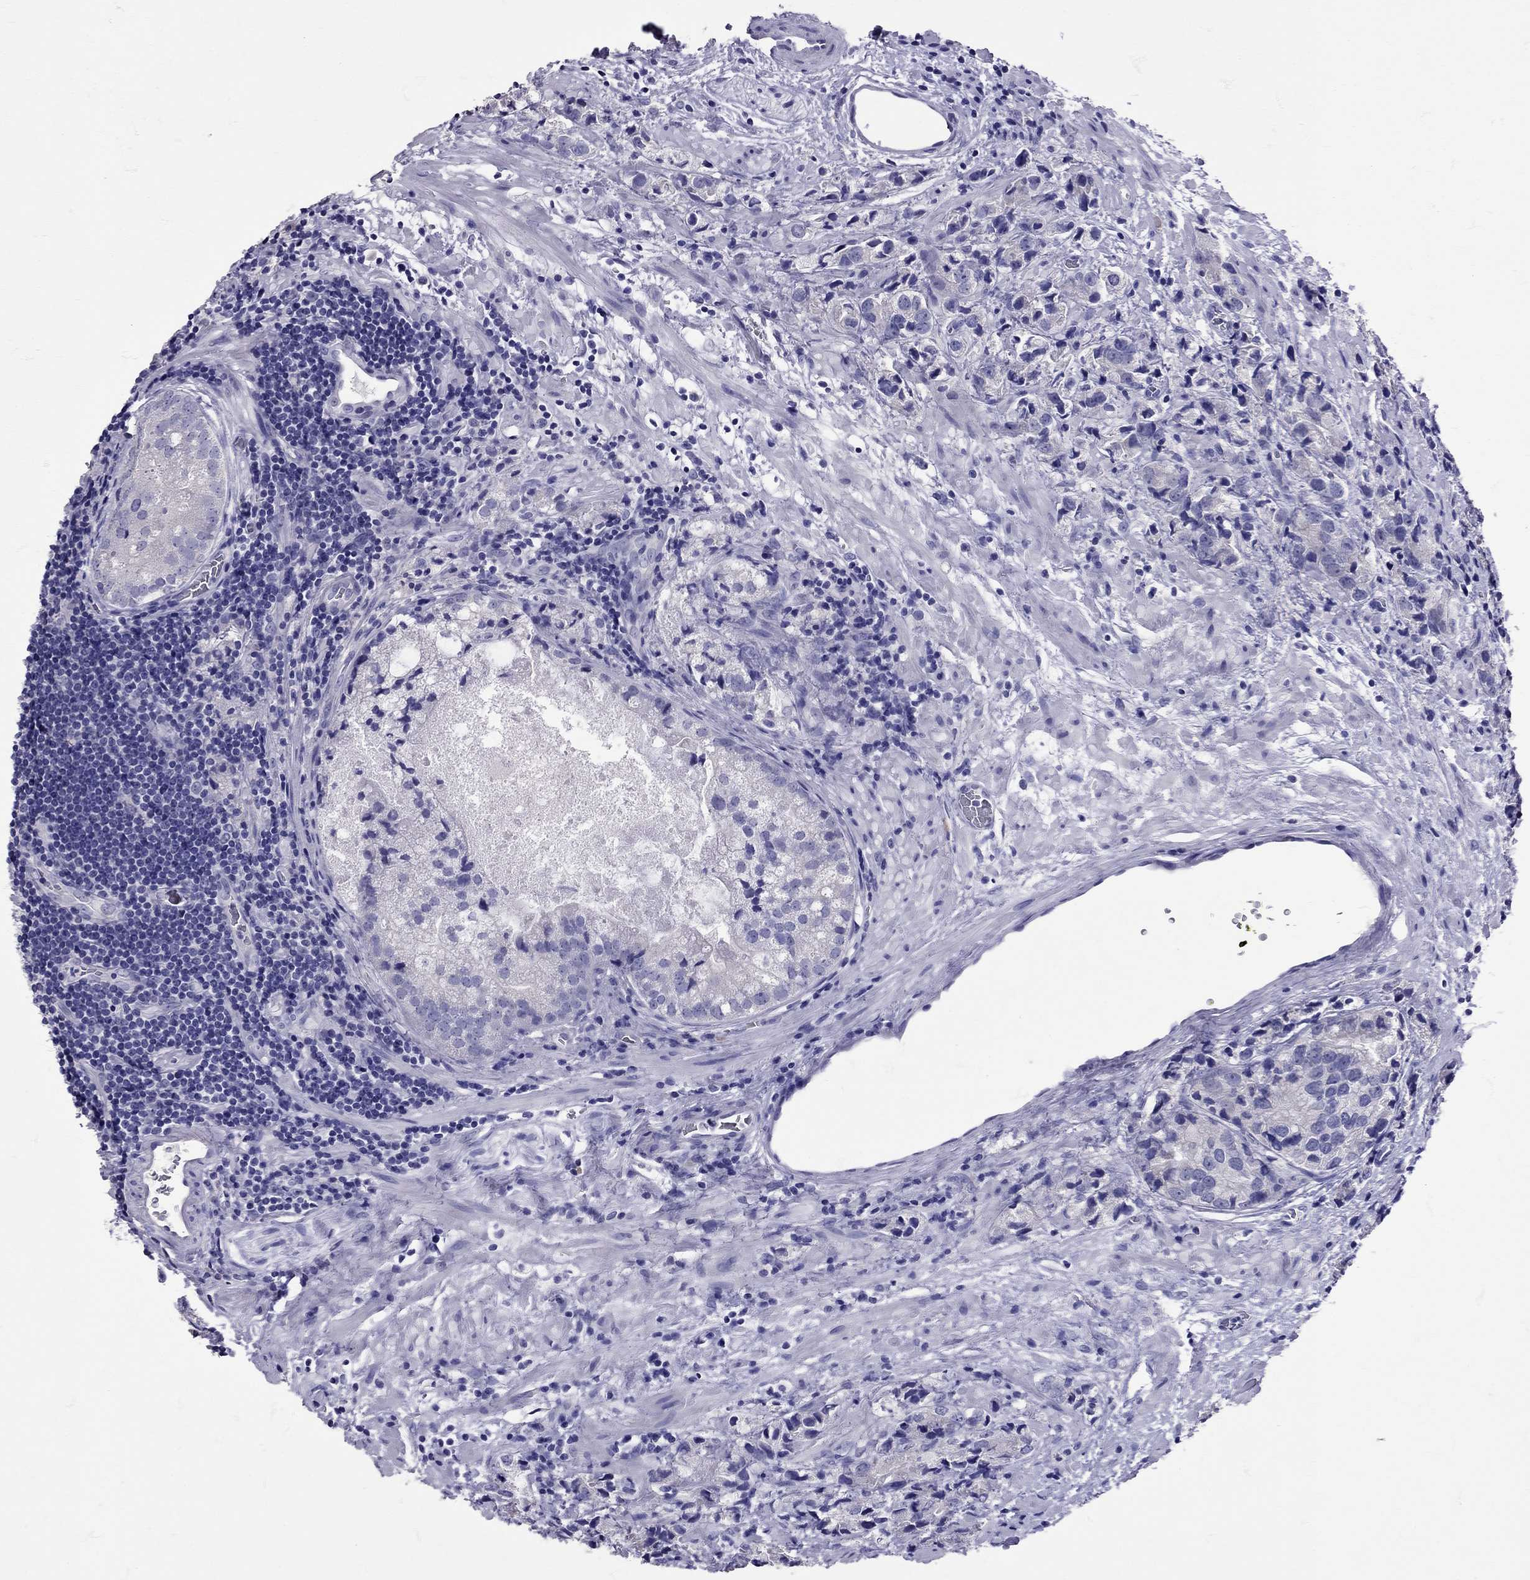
{"staining": {"intensity": "negative", "quantity": "none", "location": "none"}, "tissue": "prostate cancer", "cell_type": "Tumor cells", "image_type": "cancer", "snomed": [{"axis": "morphology", "description": "Adenocarcinoma, NOS"}, {"axis": "topography", "description": "Prostate and seminal vesicle, NOS"}], "caption": "This is a histopathology image of IHC staining of prostate cancer, which shows no positivity in tumor cells. The staining was performed using DAB (3,3'-diaminobenzidine) to visualize the protein expression in brown, while the nuclei were stained in blue with hematoxylin (Magnification: 20x).", "gene": "TBR1", "patient": {"sex": "male", "age": 63}}